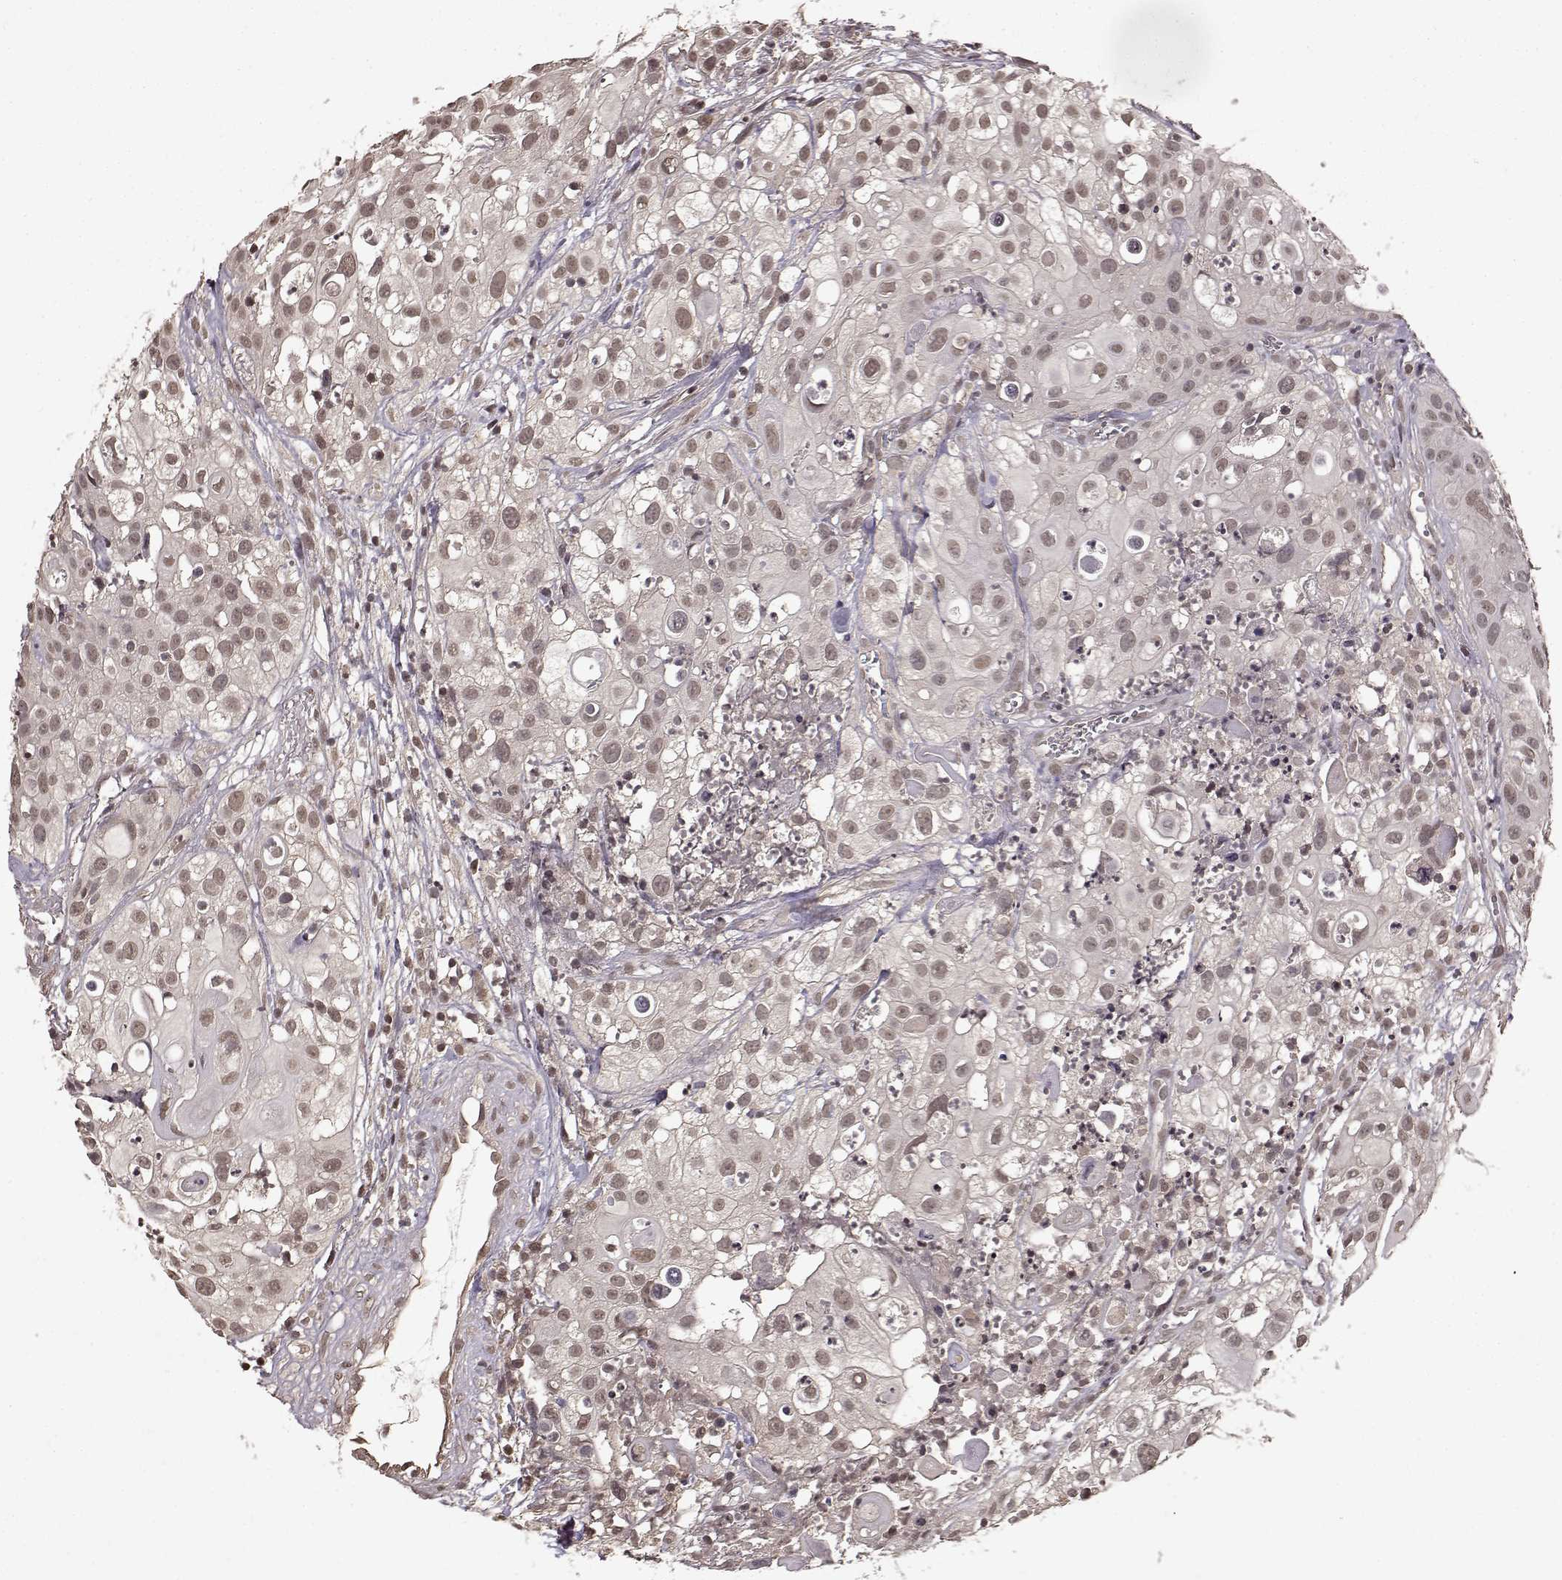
{"staining": {"intensity": "weak", "quantity": "25%-75%", "location": "nuclear"}, "tissue": "urothelial cancer", "cell_type": "Tumor cells", "image_type": "cancer", "snomed": [{"axis": "morphology", "description": "Urothelial carcinoma, High grade"}, {"axis": "topography", "description": "Urinary bladder"}], "caption": "Protein expression analysis of urothelial carcinoma (high-grade) demonstrates weak nuclear staining in about 25%-75% of tumor cells. The staining was performed using DAB, with brown indicating positive protein expression. Nuclei are stained blue with hematoxylin.", "gene": "NTRK2", "patient": {"sex": "female", "age": 79}}